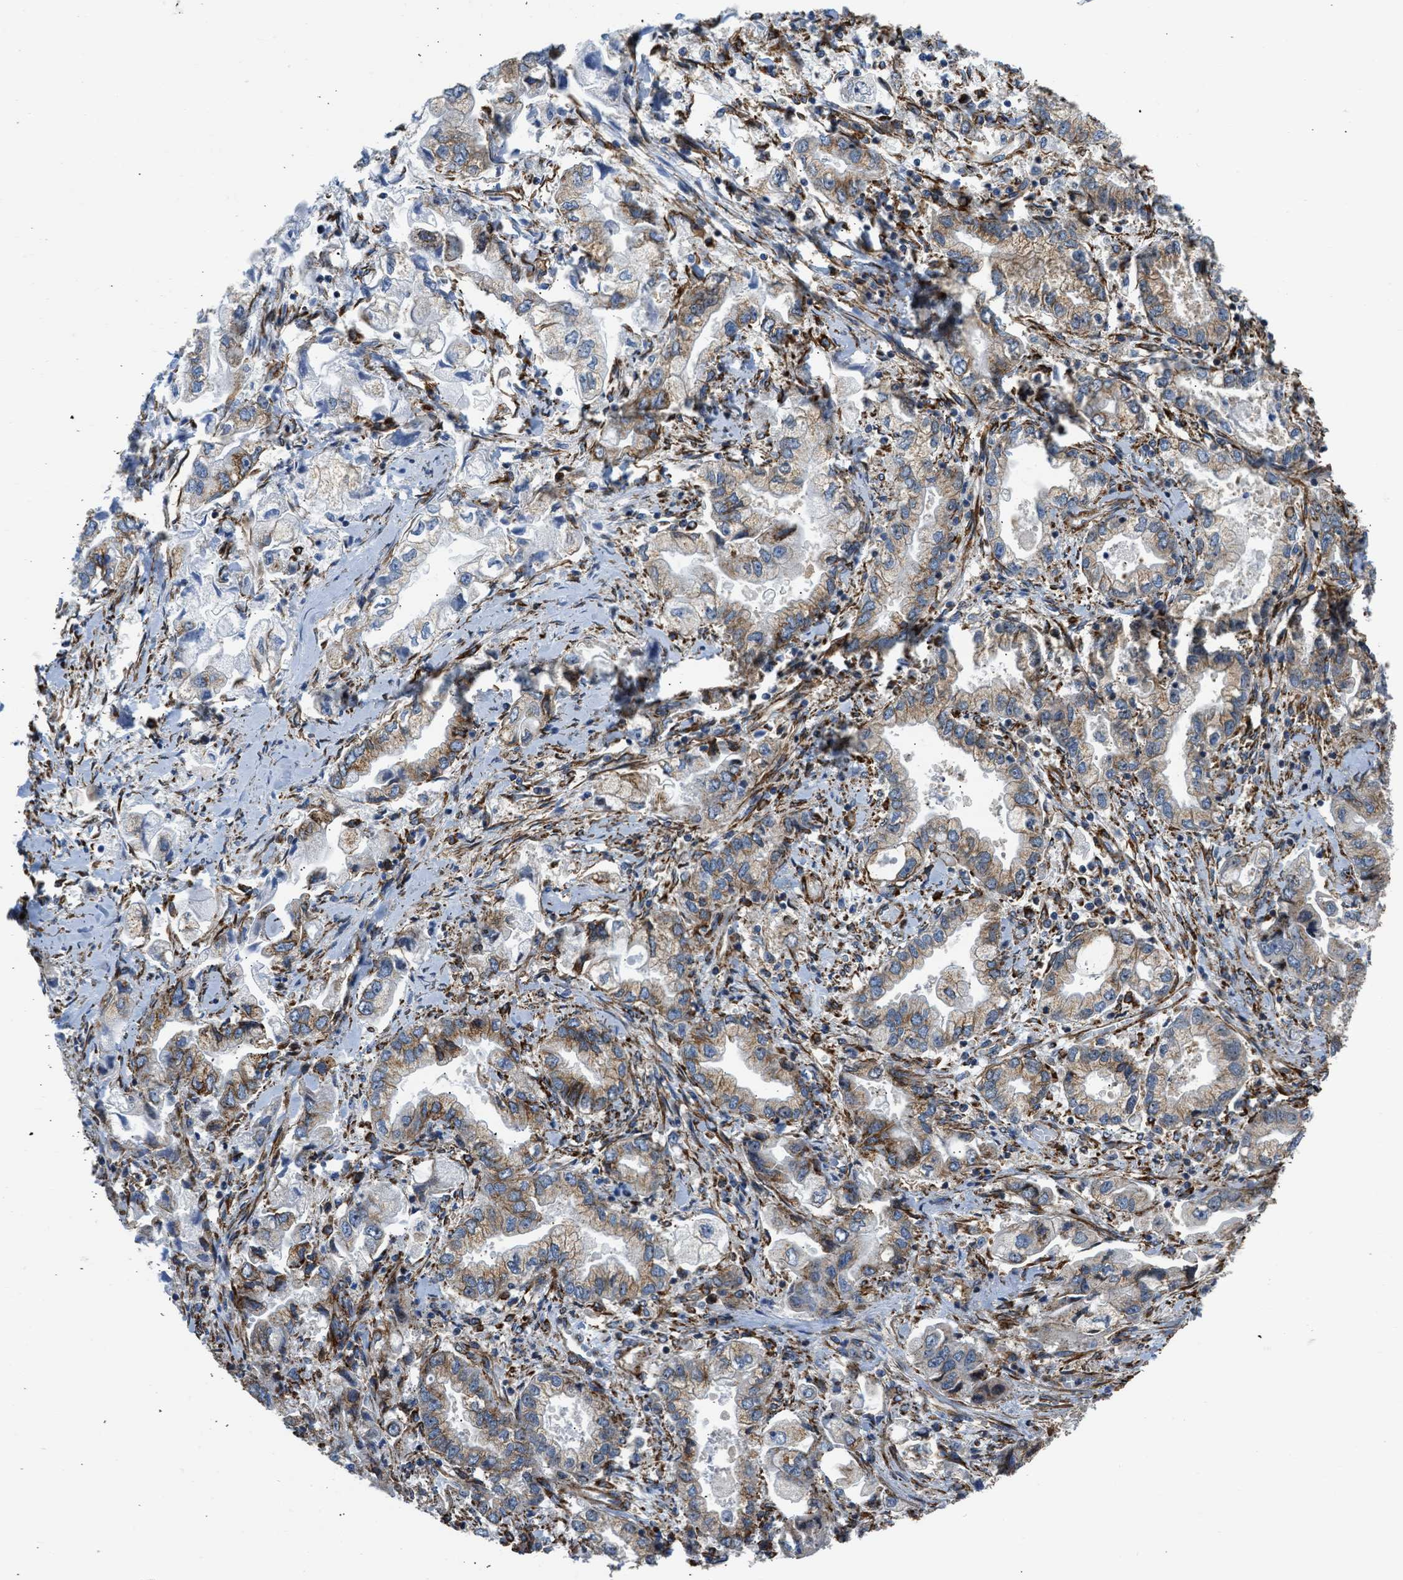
{"staining": {"intensity": "moderate", "quantity": "25%-75%", "location": "cytoplasmic/membranous"}, "tissue": "stomach cancer", "cell_type": "Tumor cells", "image_type": "cancer", "snomed": [{"axis": "morphology", "description": "Normal tissue, NOS"}, {"axis": "morphology", "description": "Adenocarcinoma, NOS"}, {"axis": "topography", "description": "Stomach"}], "caption": "Immunohistochemical staining of human stomach adenocarcinoma displays medium levels of moderate cytoplasmic/membranous expression in approximately 25%-75% of tumor cells.", "gene": "SEPTIN2", "patient": {"sex": "male", "age": 62}}